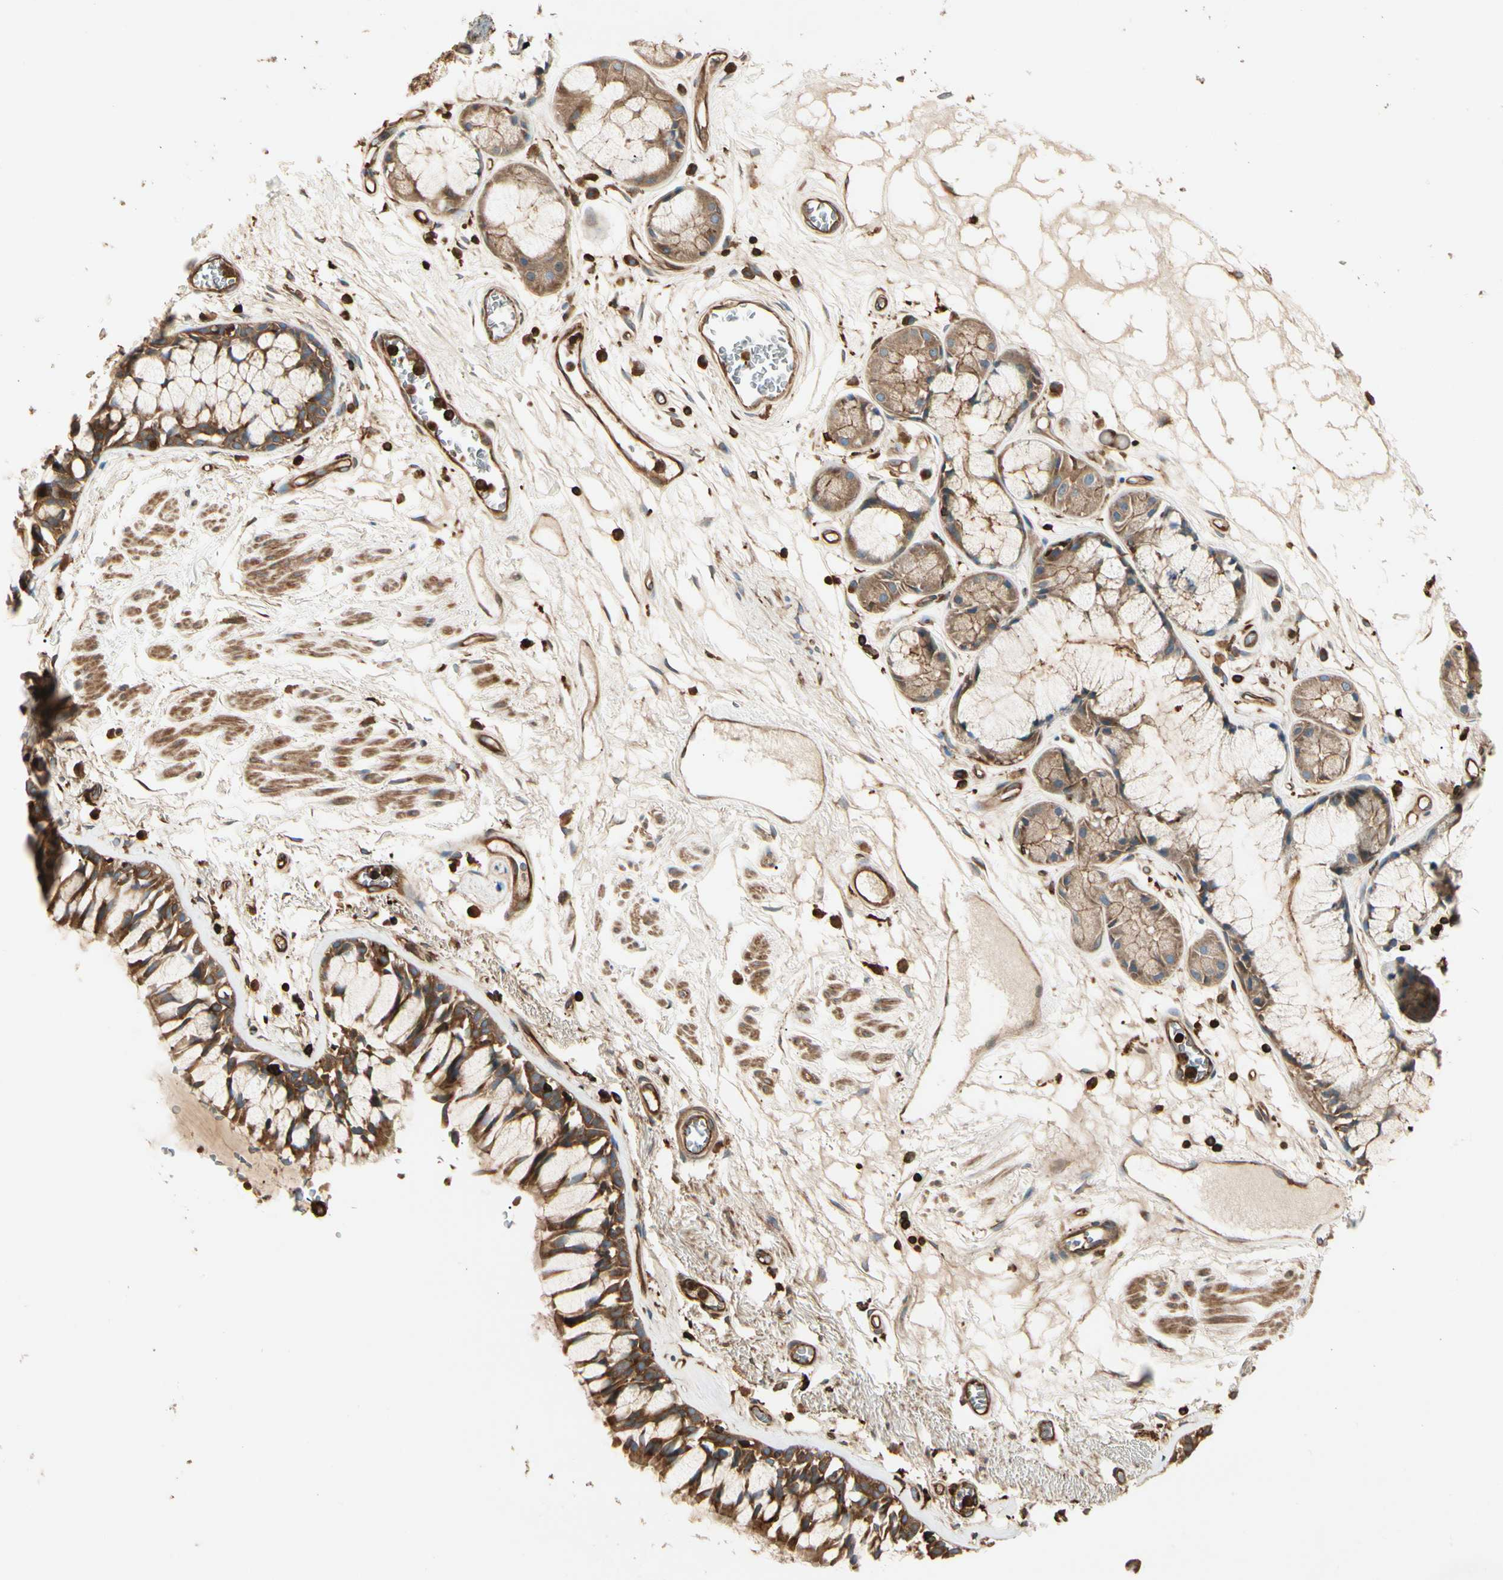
{"staining": {"intensity": "strong", "quantity": ">75%", "location": "cytoplasmic/membranous"}, "tissue": "bronchus", "cell_type": "Respiratory epithelial cells", "image_type": "normal", "snomed": [{"axis": "morphology", "description": "Normal tissue, NOS"}, {"axis": "topography", "description": "Bronchus"}], "caption": "Bronchus stained with a brown dye displays strong cytoplasmic/membranous positive expression in approximately >75% of respiratory epithelial cells.", "gene": "ARPC2", "patient": {"sex": "male", "age": 66}}